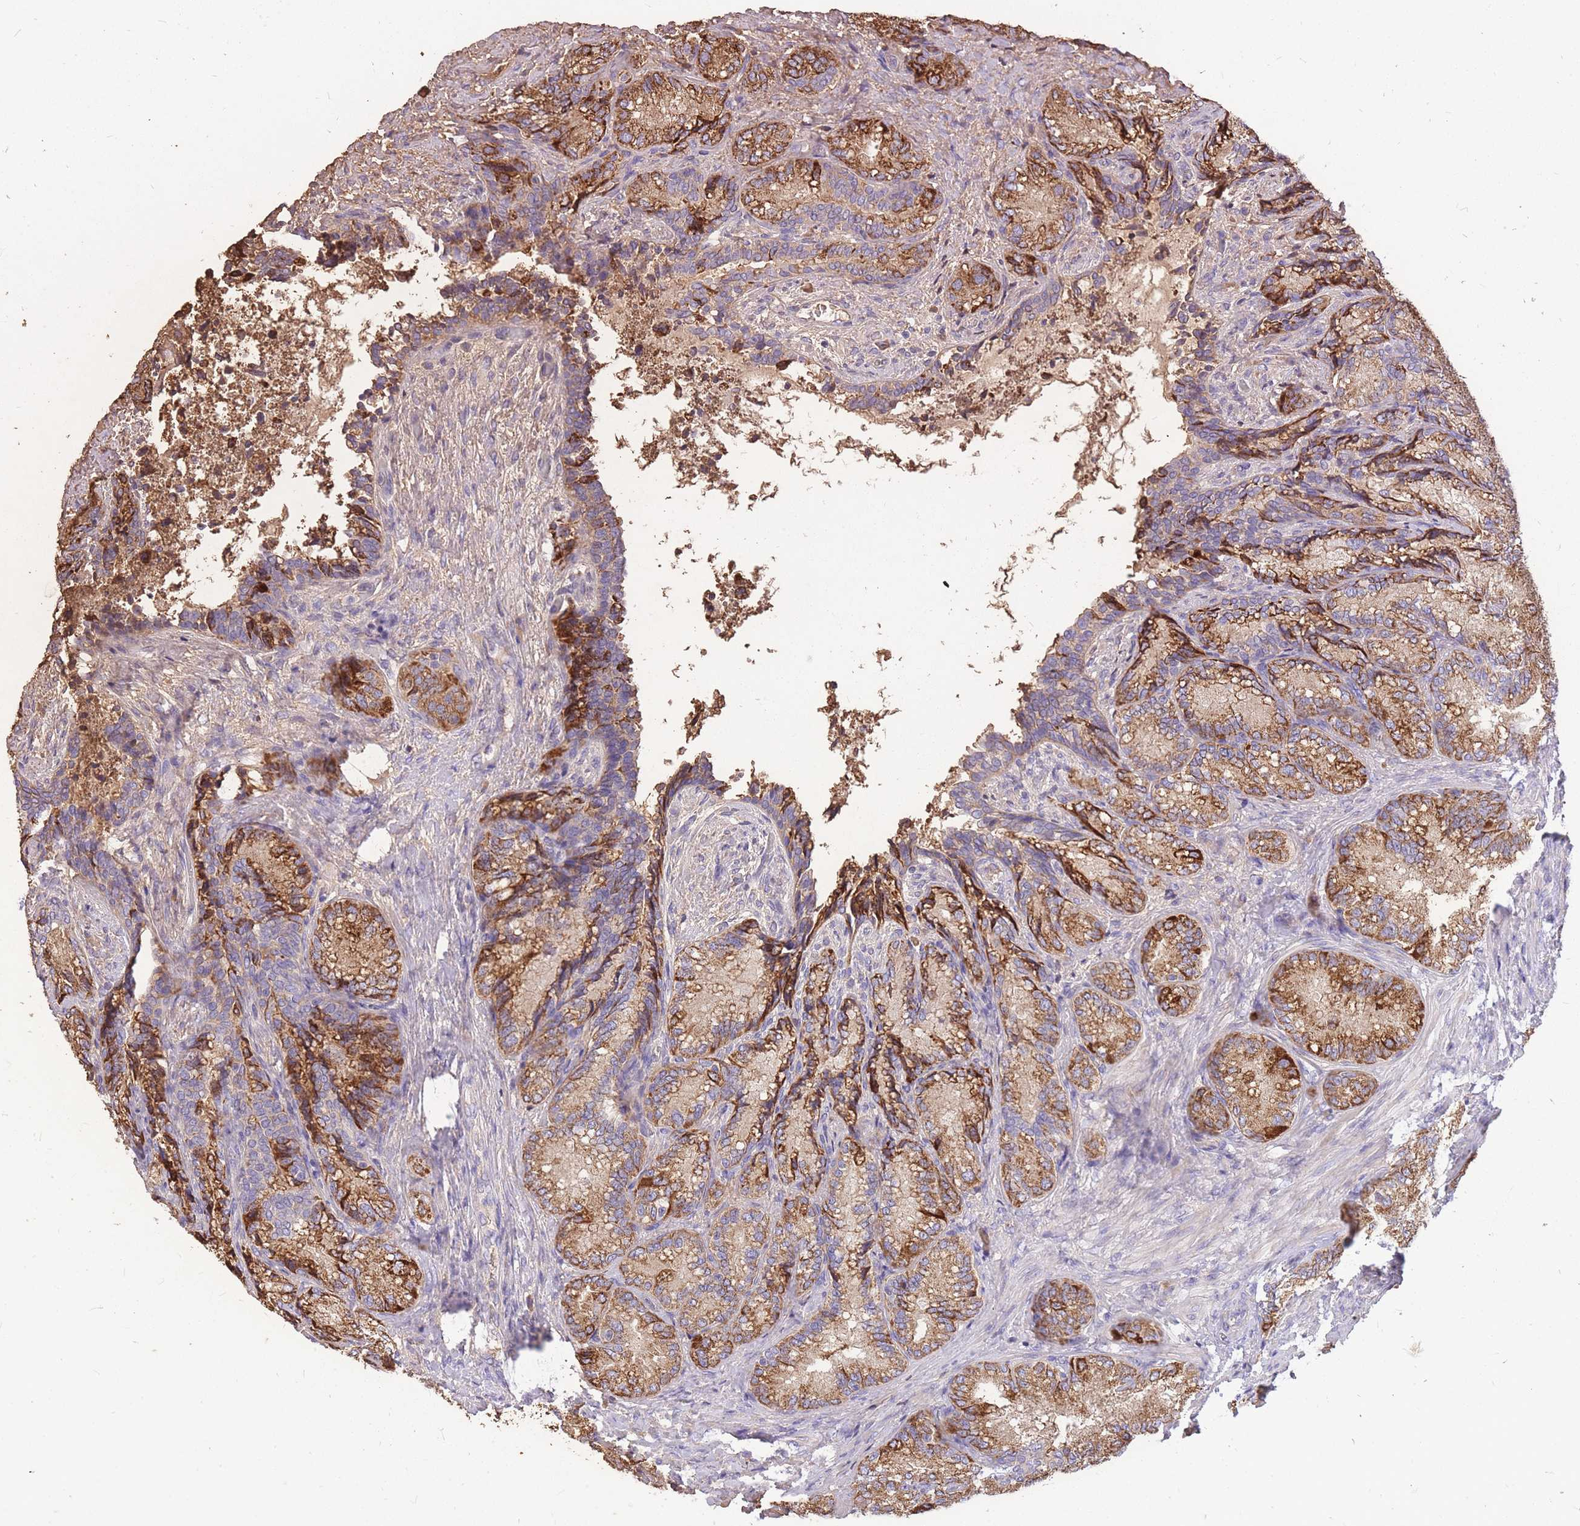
{"staining": {"intensity": "strong", "quantity": "25%-75%", "location": "cytoplasmic/membranous"}, "tissue": "seminal vesicle", "cell_type": "Glandular cells", "image_type": "normal", "snomed": [{"axis": "morphology", "description": "Normal tissue, NOS"}, {"axis": "topography", "description": "Seminal veicle"}], "caption": "Seminal vesicle stained with DAB immunohistochemistry demonstrates high levels of strong cytoplasmic/membranous positivity in about 25%-75% of glandular cells. The staining is performed using DAB (3,3'-diaminobenzidine) brown chromogen to label protein expression. The nuclei are counter-stained blue using hematoxylin.", "gene": "TOPAZ1", "patient": {"sex": "male", "age": 58}}